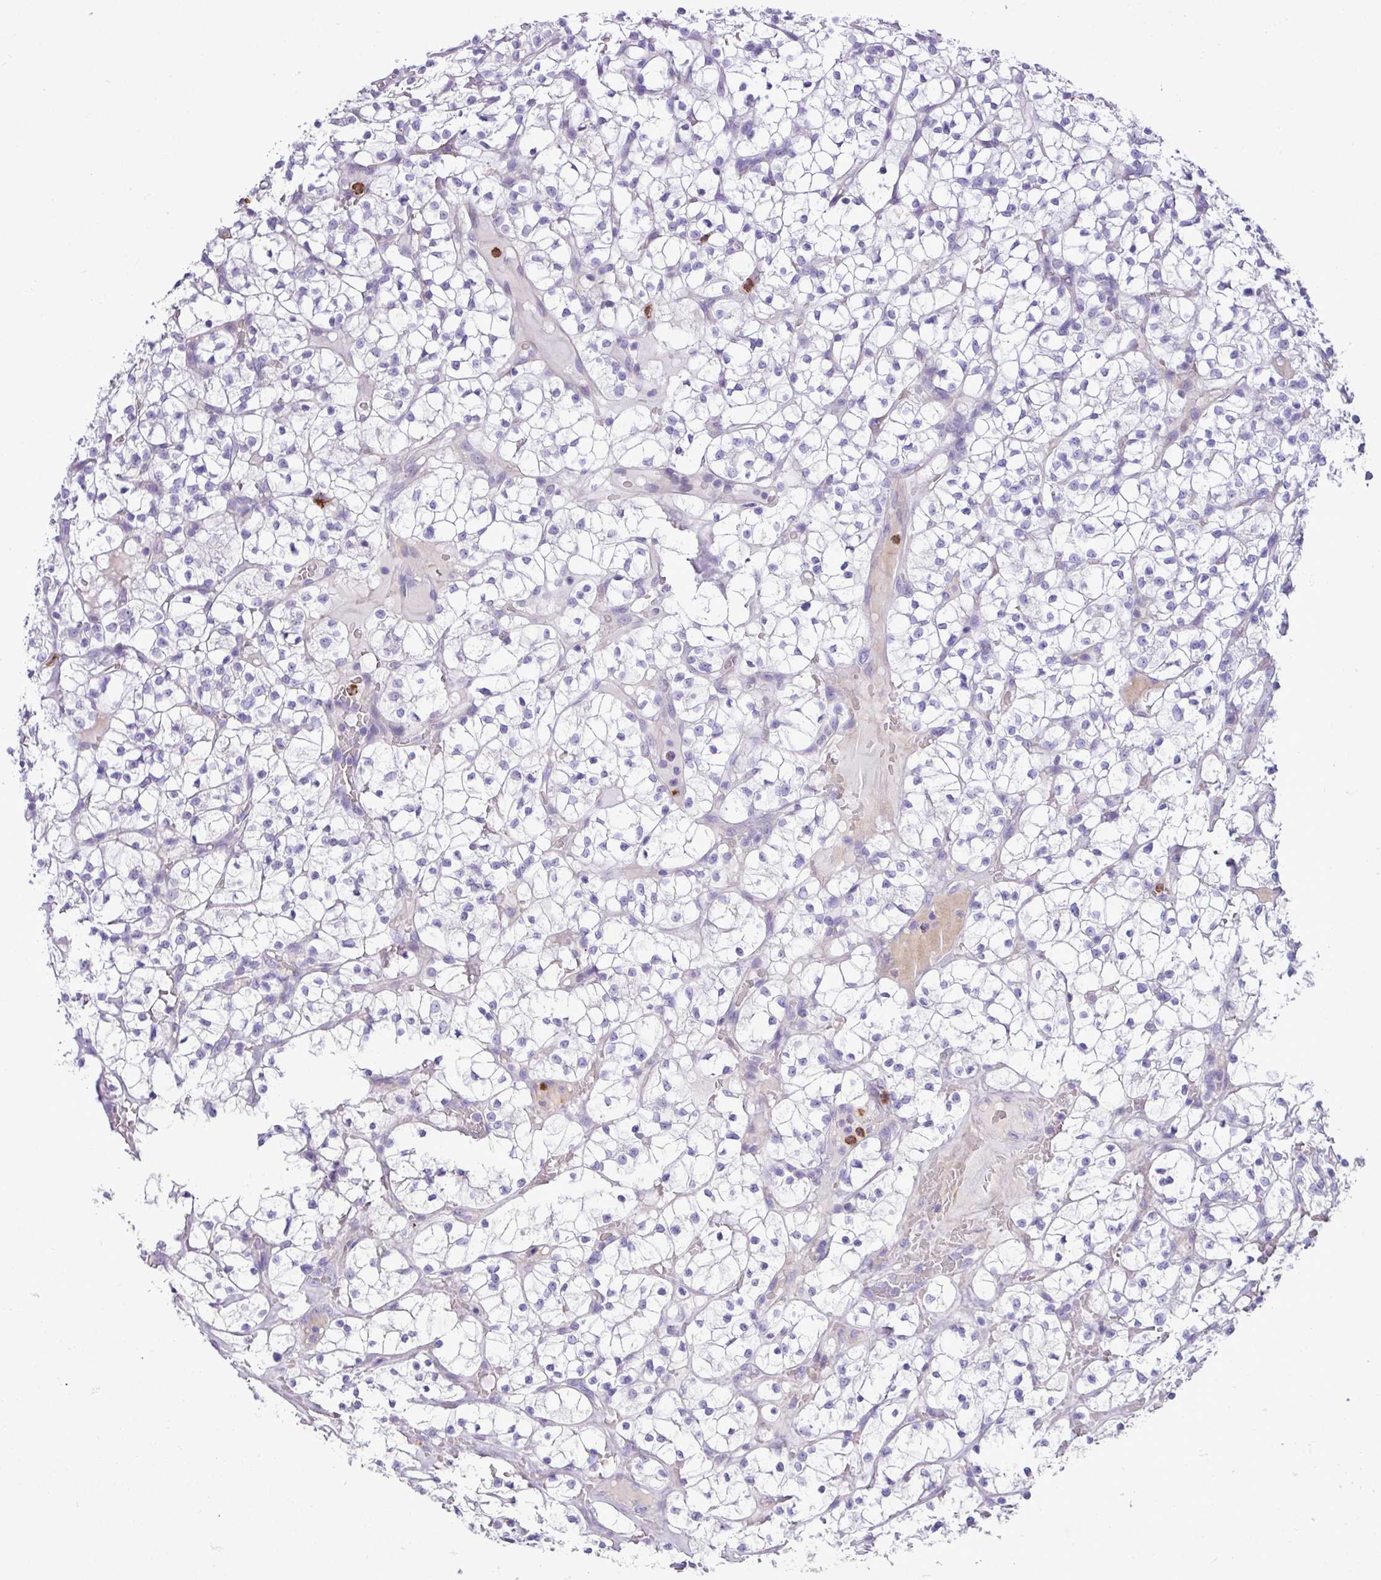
{"staining": {"intensity": "negative", "quantity": "none", "location": "none"}, "tissue": "renal cancer", "cell_type": "Tumor cells", "image_type": "cancer", "snomed": [{"axis": "morphology", "description": "Adenocarcinoma, NOS"}, {"axis": "topography", "description": "Kidney"}], "caption": "DAB (3,3'-diaminobenzidine) immunohistochemical staining of renal cancer demonstrates no significant staining in tumor cells.", "gene": "ZSCAN5A", "patient": {"sex": "female", "age": 64}}